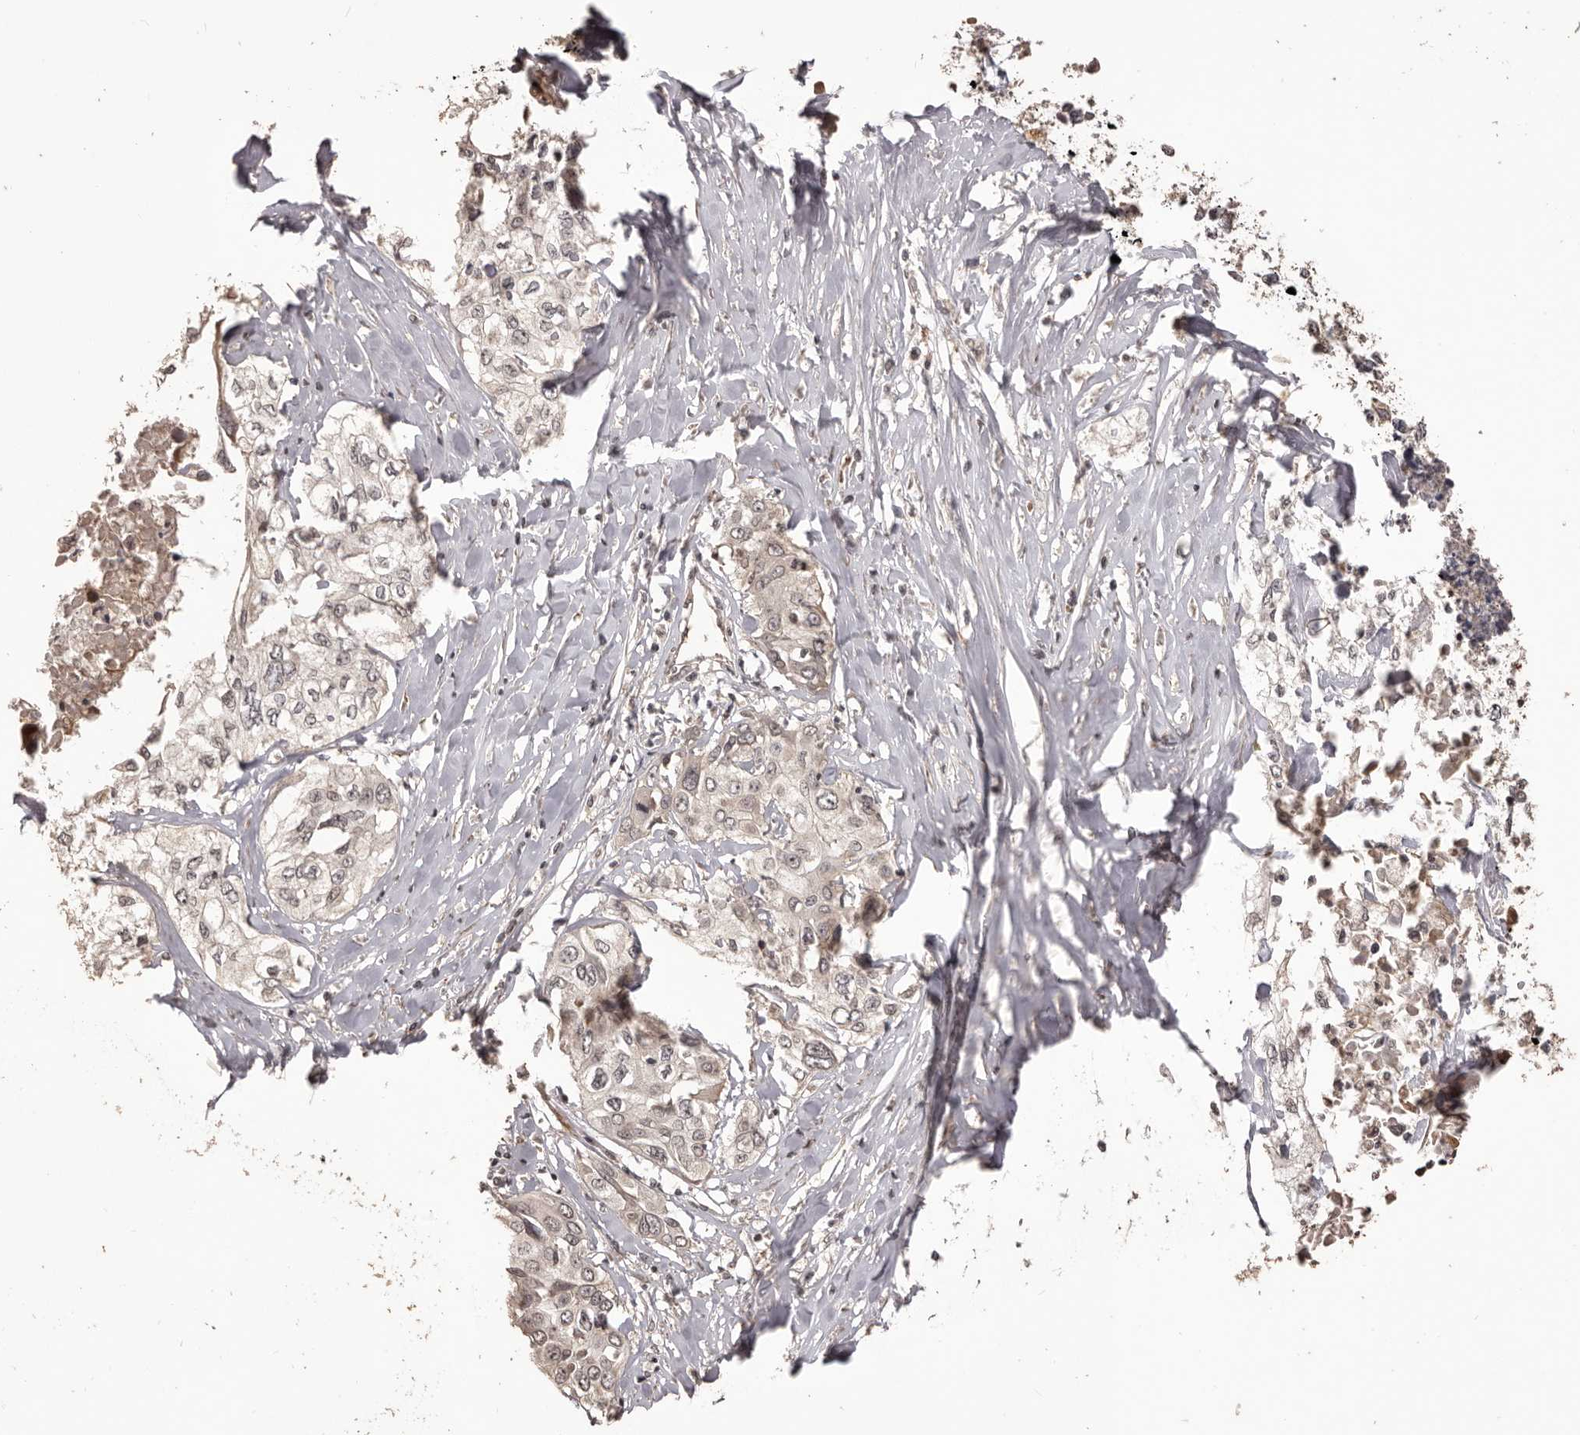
{"staining": {"intensity": "weak", "quantity": "25%-75%", "location": "cytoplasmic/membranous"}, "tissue": "cervical cancer", "cell_type": "Tumor cells", "image_type": "cancer", "snomed": [{"axis": "morphology", "description": "Squamous cell carcinoma, NOS"}, {"axis": "topography", "description": "Cervix"}], "caption": "Squamous cell carcinoma (cervical) stained with a brown dye exhibits weak cytoplasmic/membranous positive positivity in about 25%-75% of tumor cells.", "gene": "QRSL1", "patient": {"sex": "female", "age": 31}}